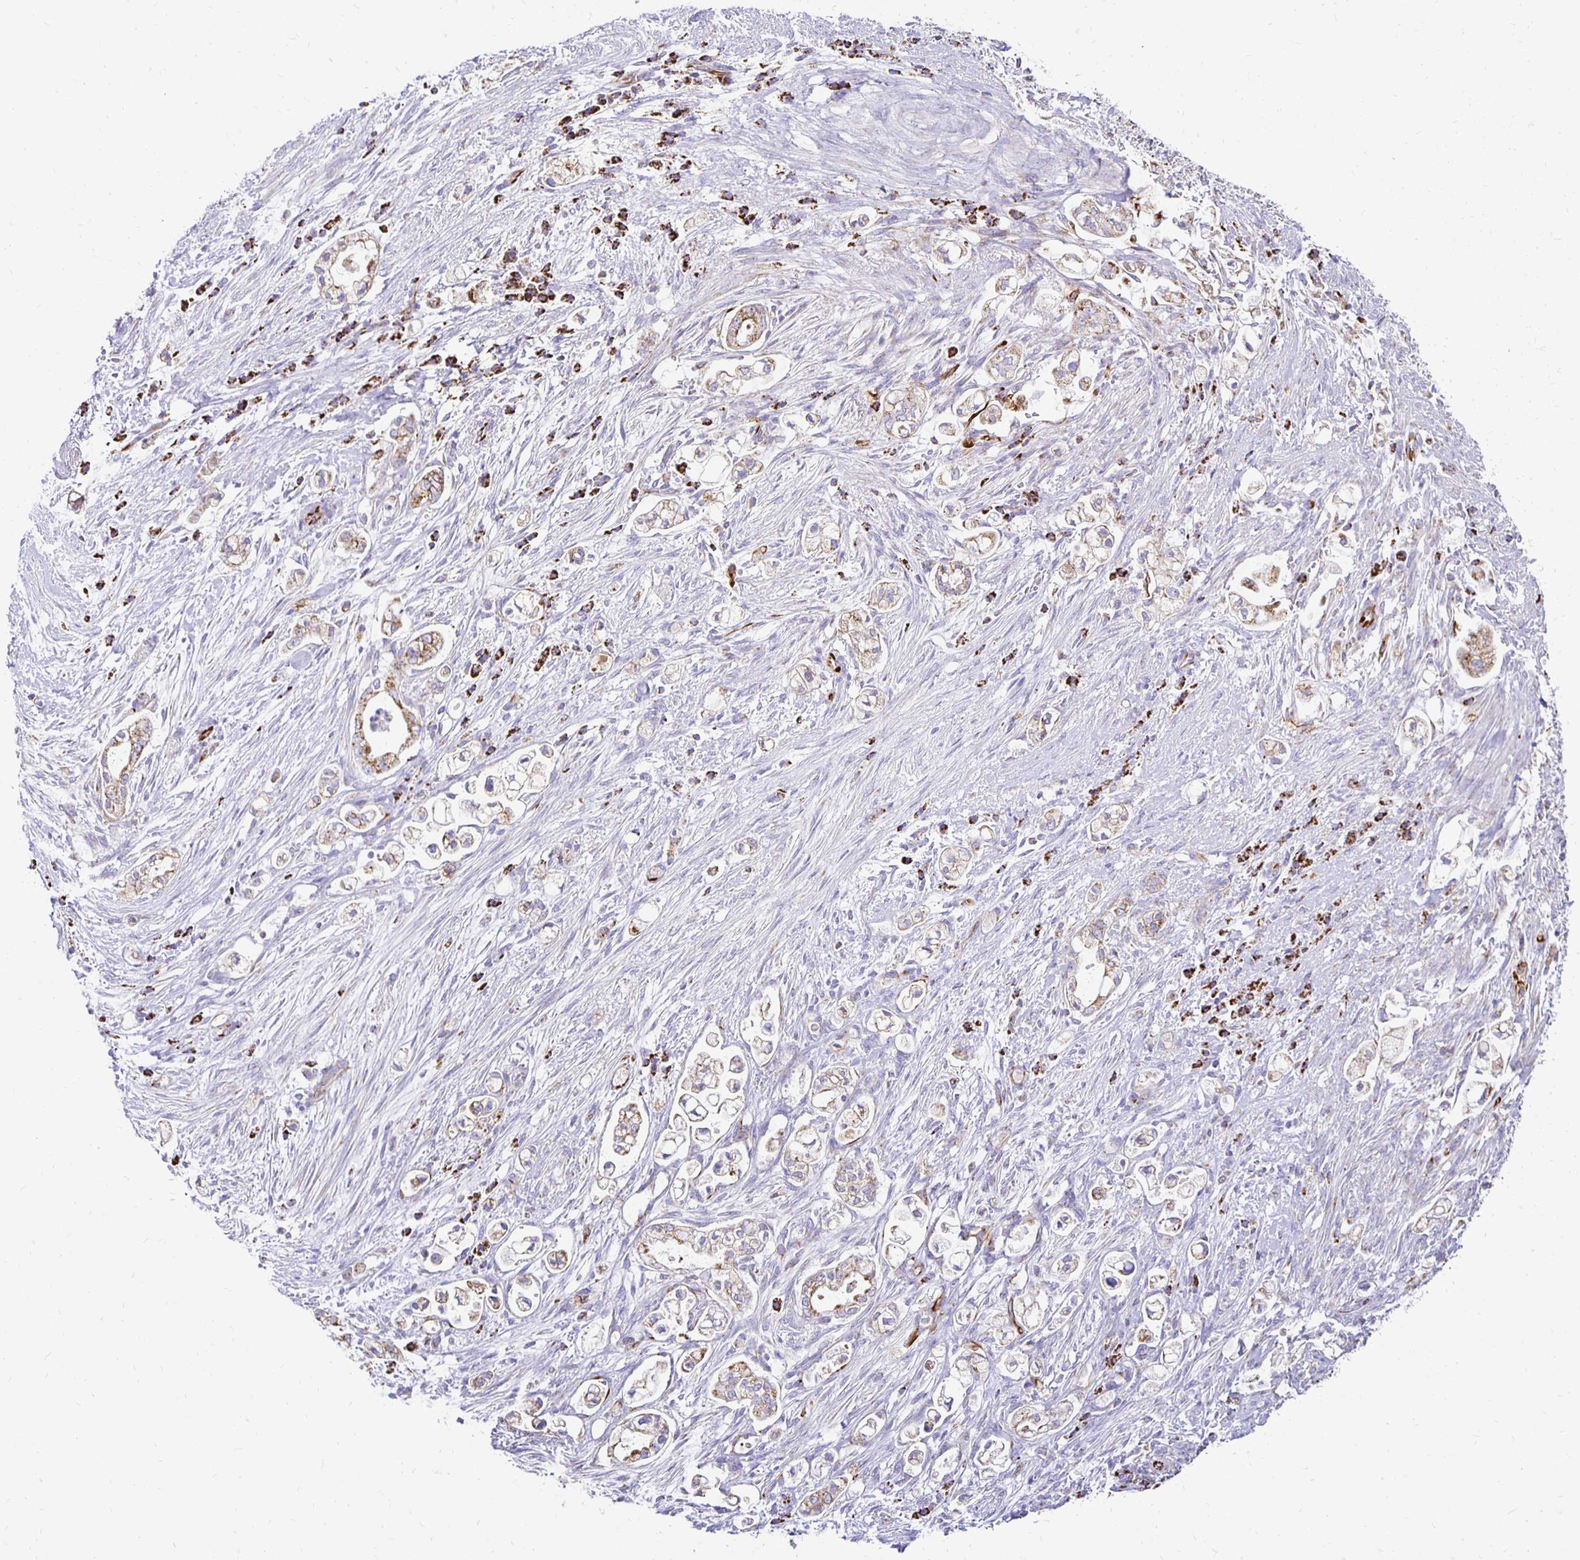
{"staining": {"intensity": "weak", "quantity": ">75%", "location": "cytoplasmic/membranous"}, "tissue": "pancreatic cancer", "cell_type": "Tumor cells", "image_type": "cancer", "snomed": [{"axis": "morphology", "description": "Adenocarcinoma, NOS"}, {"axis": "topography", "description": "Pancreas"}], "caption": "This image reveals IHC staining of pancreatic cancer (adenocarcinoma), with low weak cytoplasmic/membranous positivity in about >75% of tumor cells.", "gene": "PLAAT2", "patient": {"sex": "female", "age": 69}}